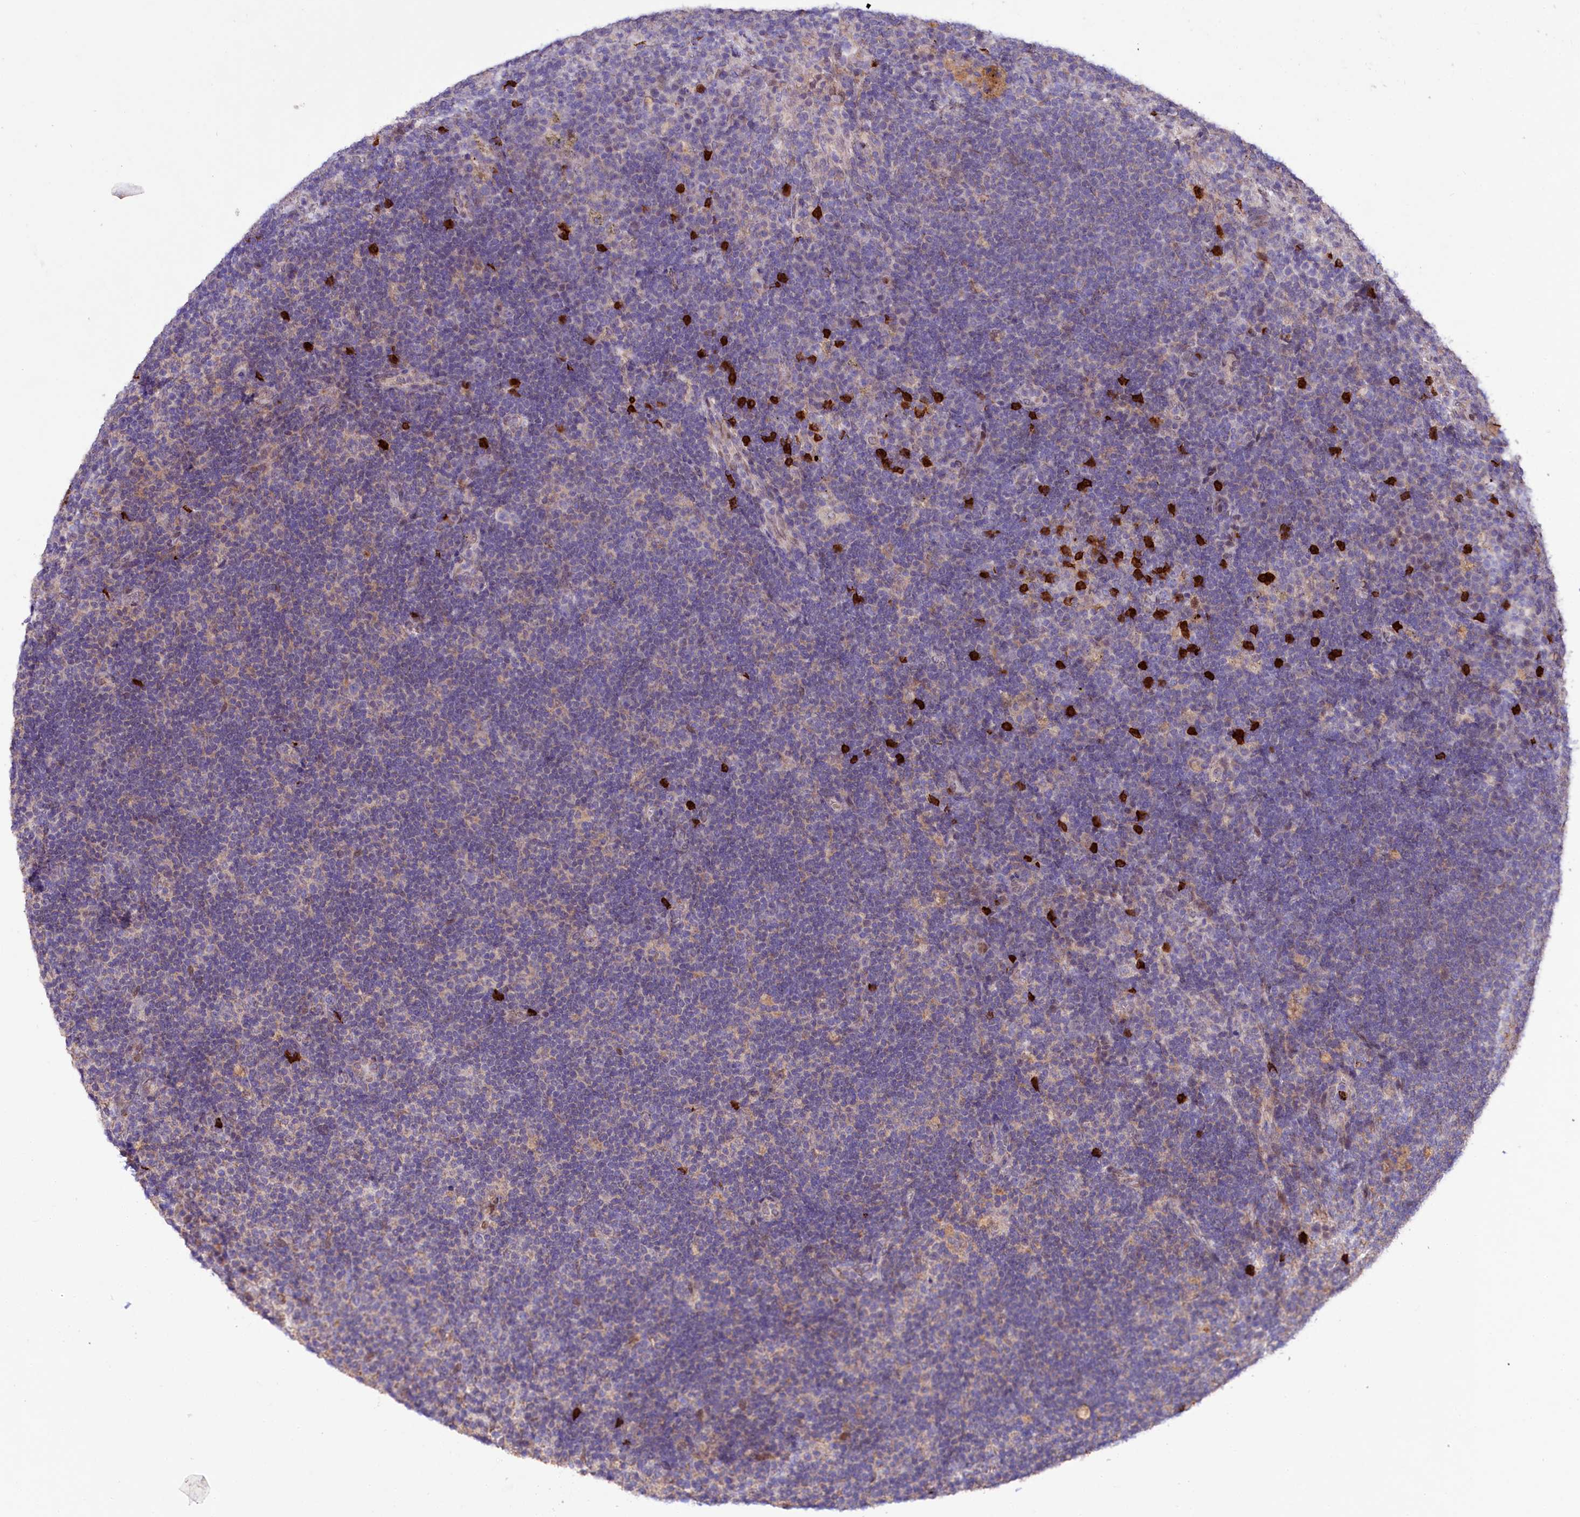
{"staining": {"intensity": "weak", "quantity": "<25%", "location": "cytoplasmic/membranous"}, "tissue": "lymph node", "cell_type": "Germinal center cells", "image_type": "normal", "snomed": [{"axis": "morphology", "description": "Normal tissue, NOS"}, {"axis": "topography", "description": "Lymph node"}], "caption": "An immunohistochemistry image of unremarkable lymph node is shown. There is no staining in germinal center cells of lymph node.", "gene": "ZNF226", "patient": {"sex": "female", "age": 70}}